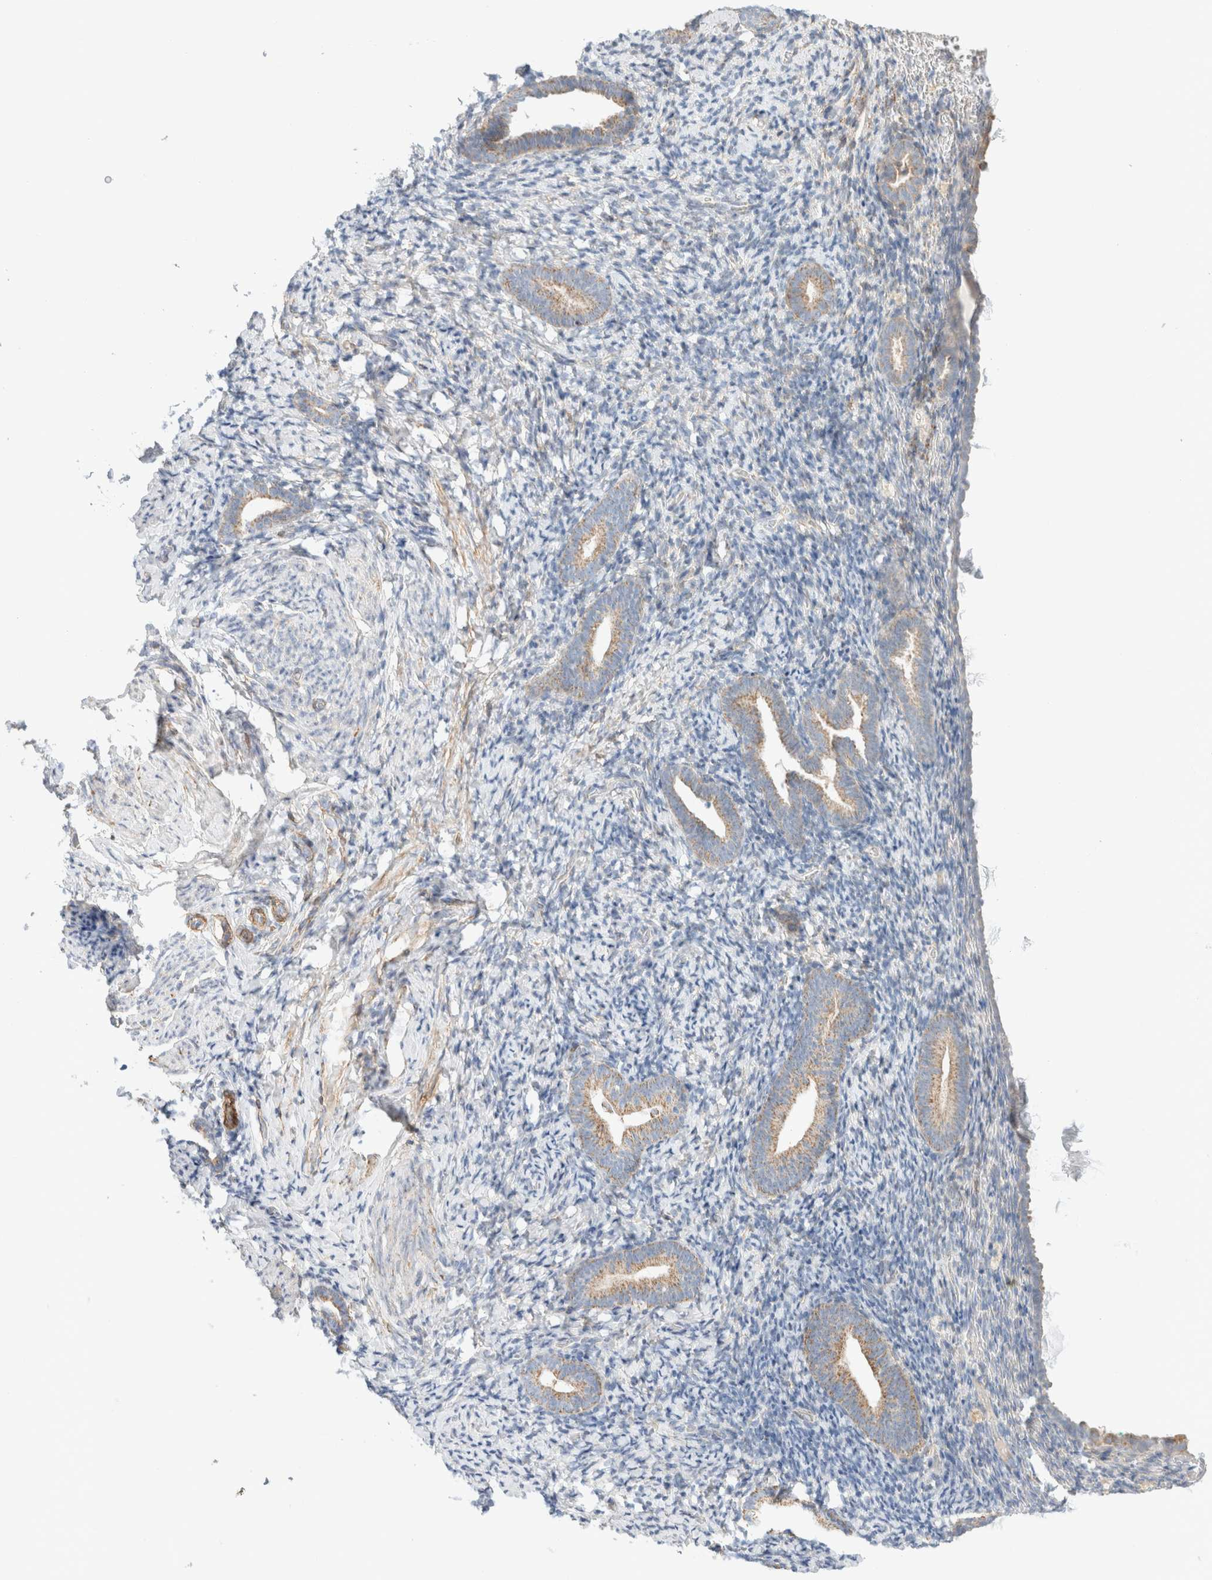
{"staining": {"intensity": "weak", "quantity": "<25%", "location": "cytoplasmic/membranous"}, "tissue": "endometrium", "cell_type": "Cells in endometrial stroma", "image_type": "normal", "snomed": [{"axis": "morphology", "description": "Normal tissue, NOS"}, {"axis": "topography", "description": "Endometrium"}], "caption": "Immunohistochemistry histopathology image of normal endometrium: human endometrium stained with DAB (3,3'-diaminobenzidine) demonstrates no significant protein staining in cells in endometrial stroma. Nuclei are stained in blue.", "gene": "MRM3", "patient": {"sex": "female", "age": 51}}